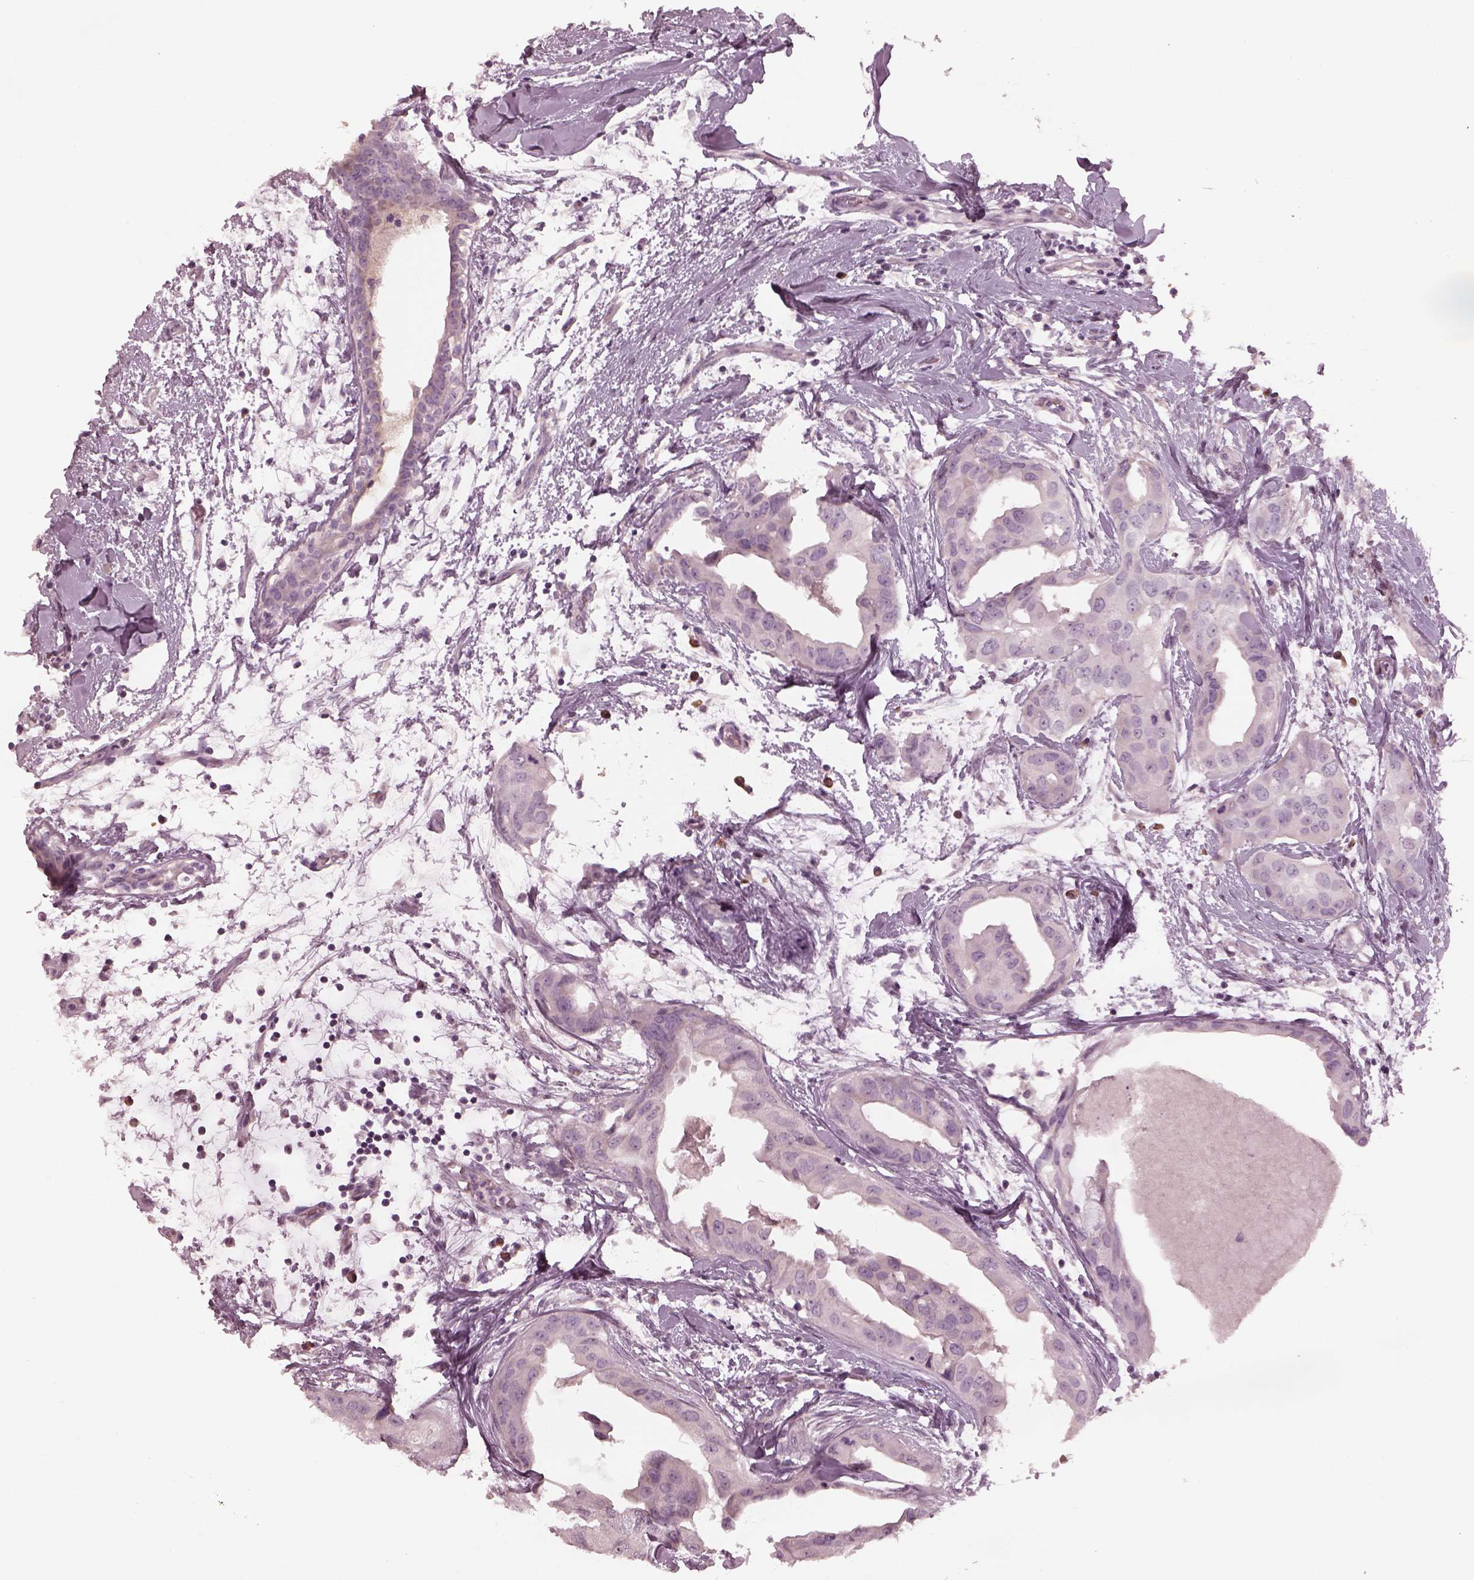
{"staining": {"intensity": "negative", "quantity": "none", "location": "none"}, "tissue": "breast cancer", "cell_type": "Tumor cells", "image_type": "cancer", "snomed": [{"axis": "morphology", "description": "Normal tissue, NOS"}, {"axis": "morphology", "description": "Duct carcinoma"}, {"axis": "topography", "description": "Breast"}], "caption": "IHC photomicrograph of human infiltrating ductal carcinoma (breast) stained for a protein (brown), which shows no staining in tumor cells.", "gene": "MIA", "patient": {"sex": "female", "age": 40}}